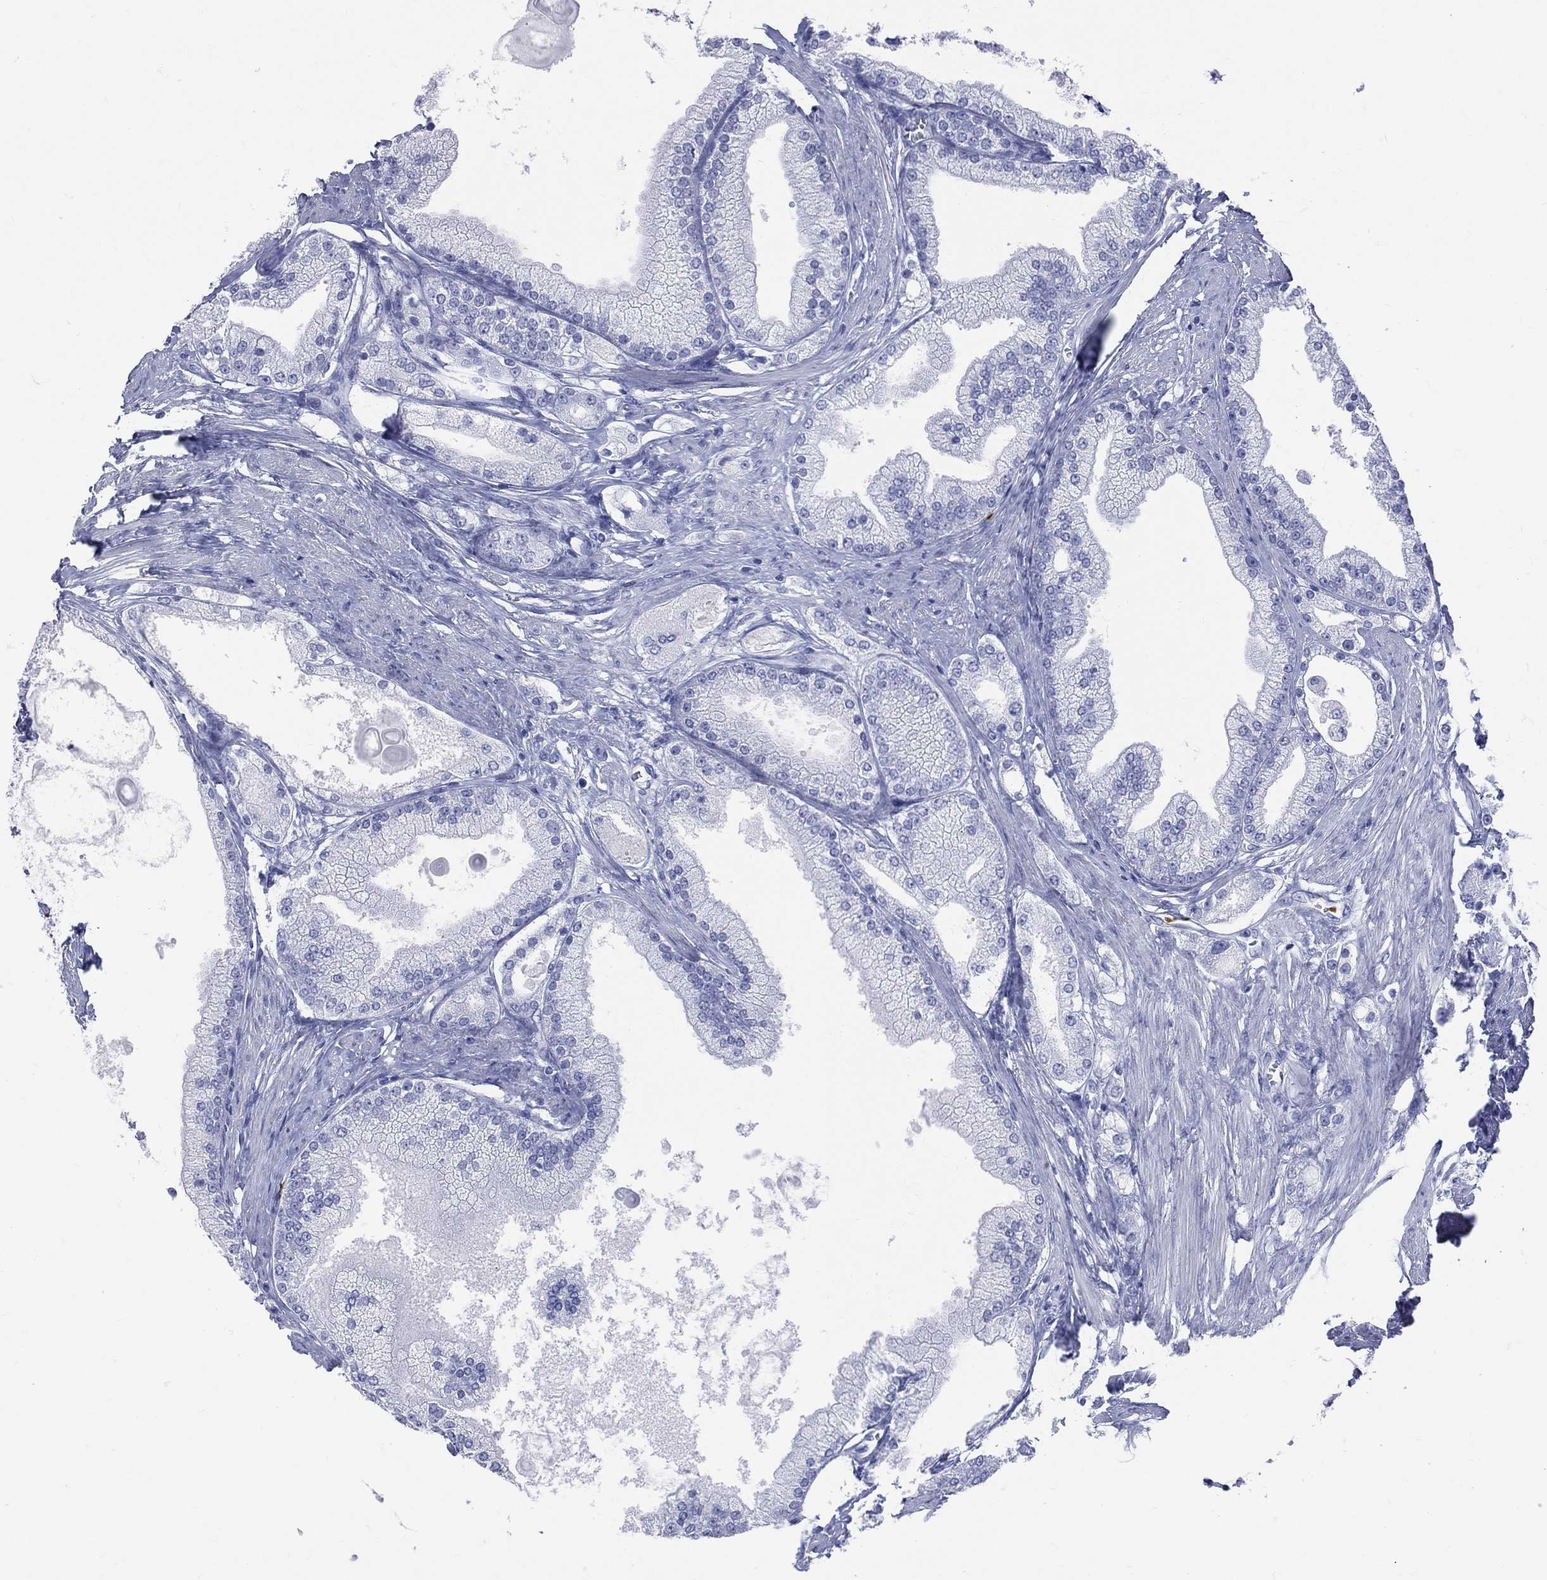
{"staining": {"intensity": "negative", "quantity": "none", "location": "none"}, "tissue": "prostate cancer", "cell_type": "Tumor cells", "image_type": "cancer", "snomed": [{"axis": "morphology", "description": "Adenocarcinoma, NOS"}, {"axis": "topography", "description": "Prostate and seminal vesicle, NOS"}, {"axis": "topography", "description": "Prostate"}], "caption": "Prostate cancer (adenocarcinoma) was stained to show a protein in brown. There is no significant expression in tumor cells.", "gene": "PGLYRP1", "patient": {"sex": "male", "age": 67}}